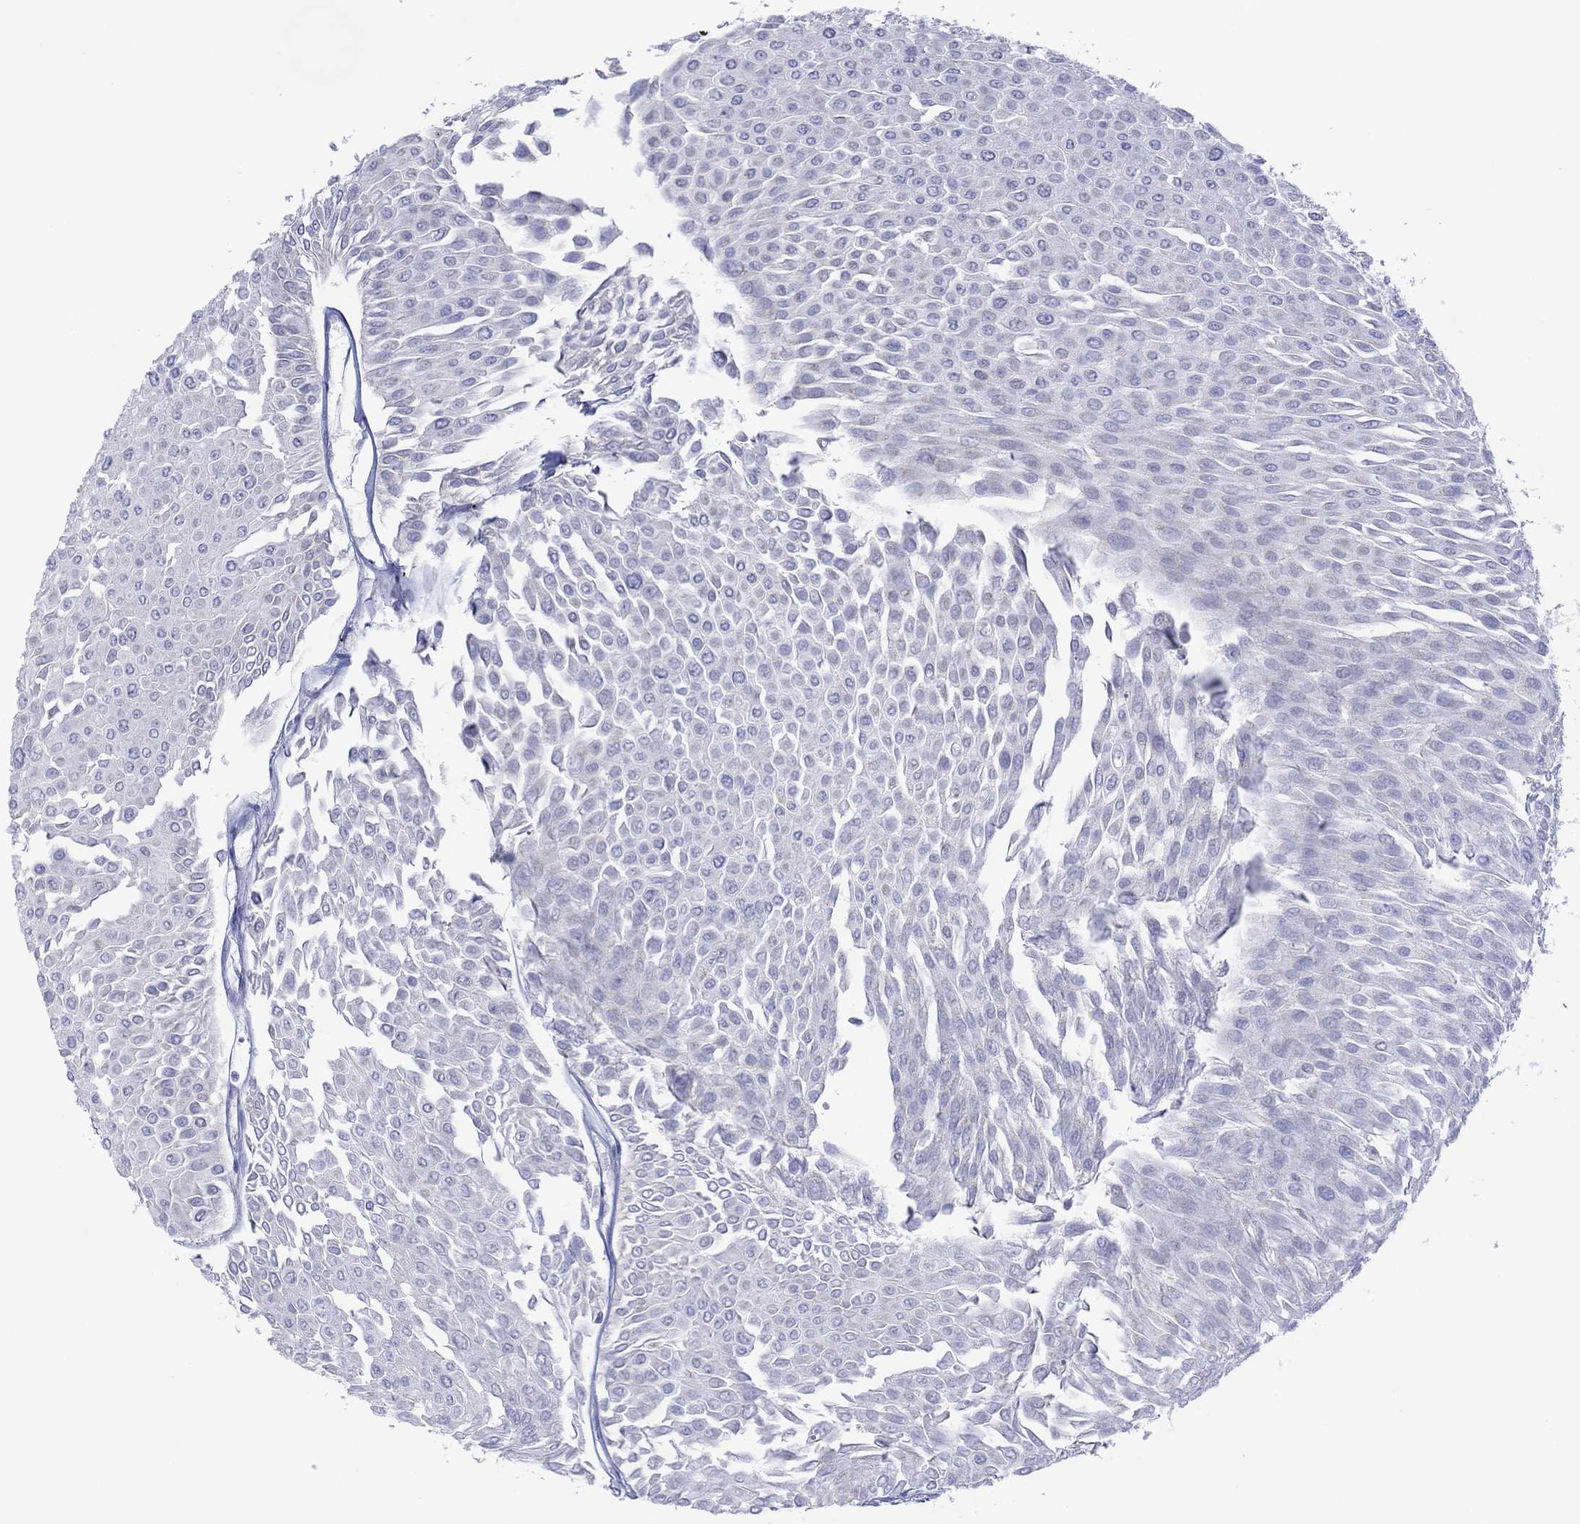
{"staining": {"intensity": "negative", "quantity": "none", "location": "none"}, "tissue": "urothelial cancer", "cell_type": "Tumor cells", "image_type": "cancer", "snomed": [{"axis": "morphology", "description": "Urothelial carcinoma, Low grade"}, {"axis": "topography", "description": "Urinary bladder"}], "caption": "Tumor cells show no significant positivity in low-grade urothelial carcinoma.", "gene": "MLANA", "patient": {"sex": "male", "age": 67}}